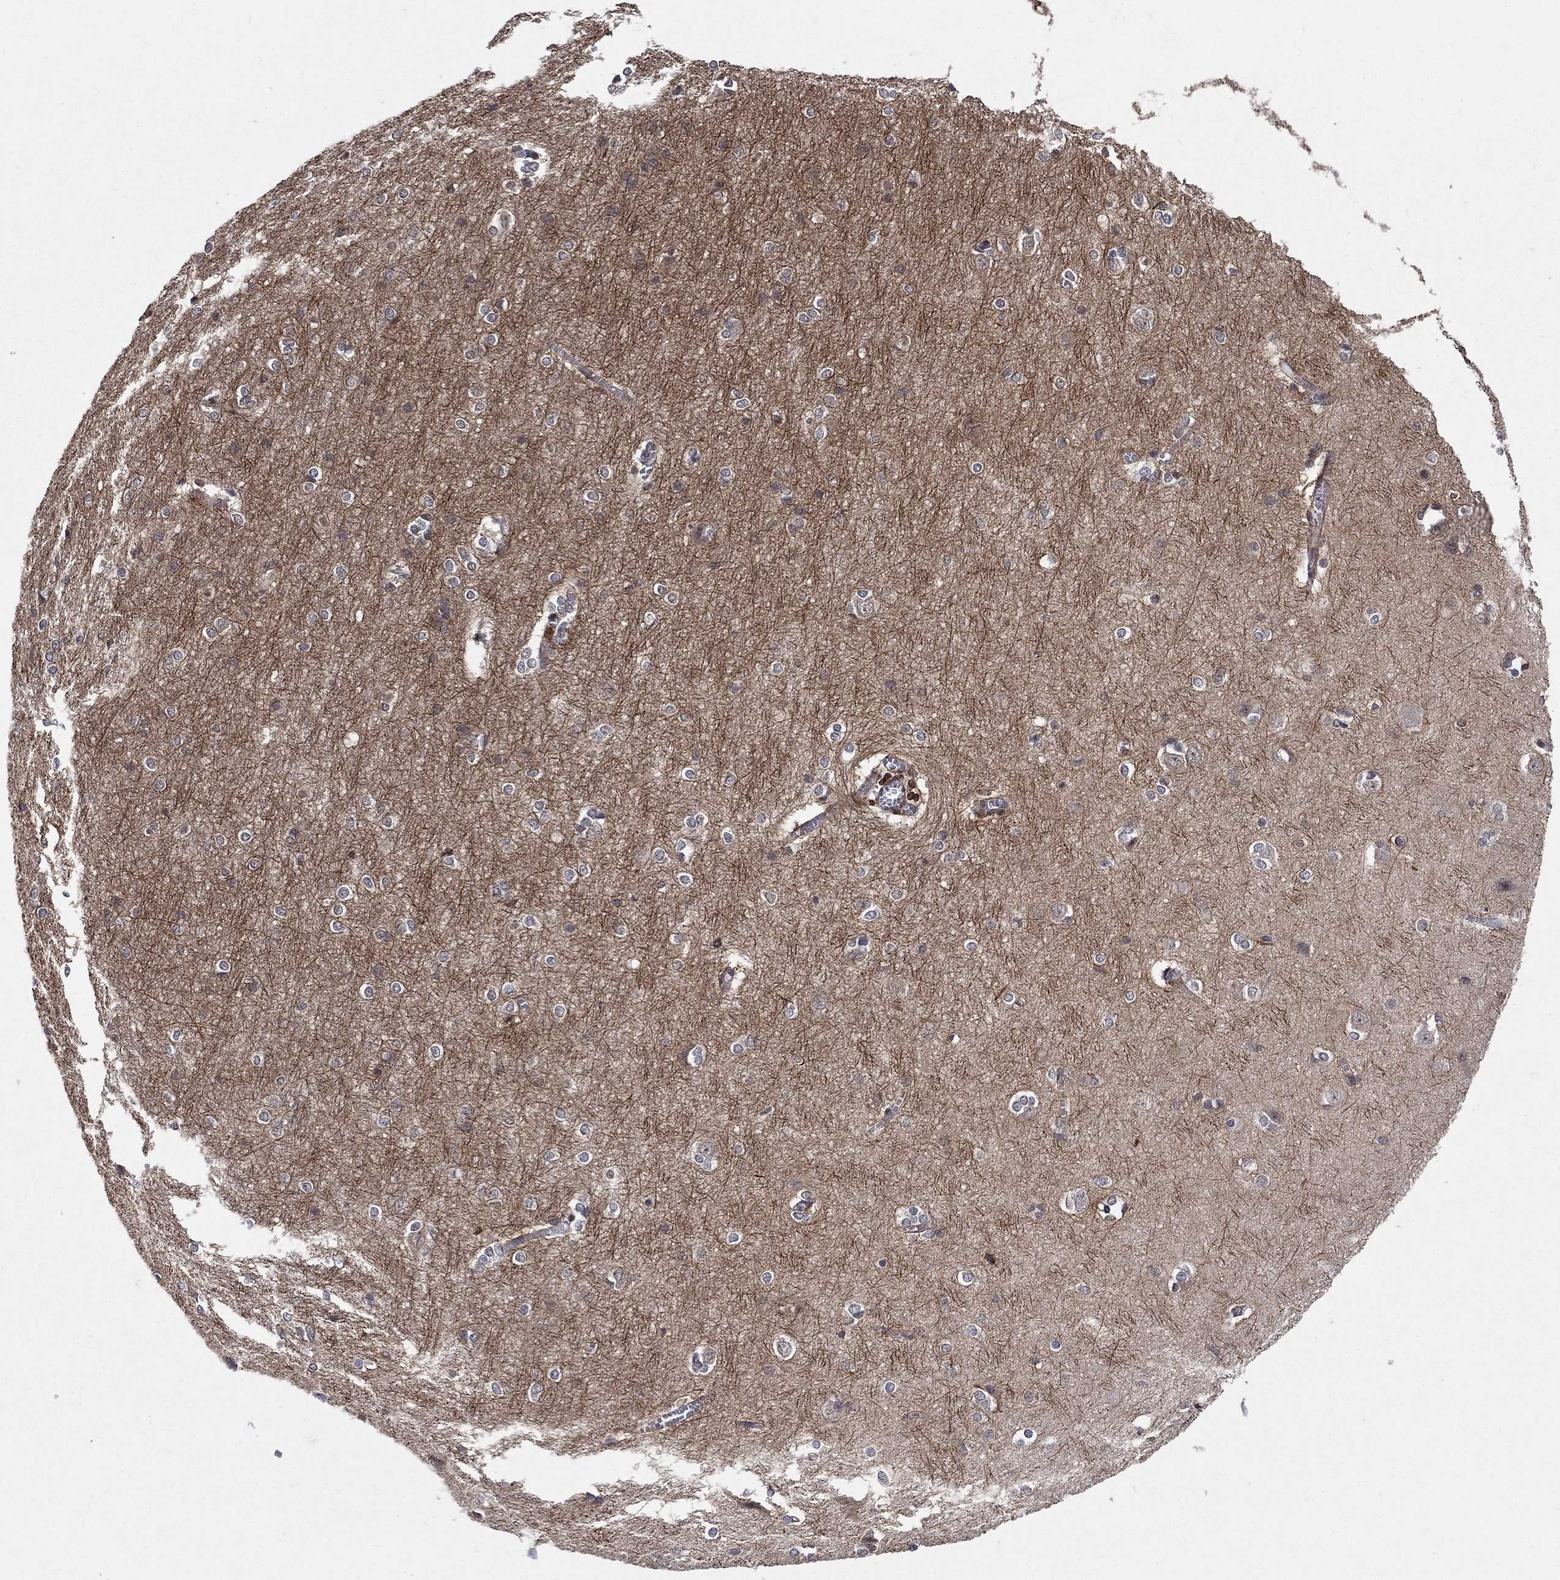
{"staining": {"intensity": "negative", "quantity": "none", "location": "none"}, "tissue": "cerebral cortex", "cell_type": "Endothelial cells", "image_type": "normal", "snomed": [{"axis": "morphology", "description": "Normal tissue, NOS"}, {"axis": "topography", "description": "Cerebral cortex"}], "caption": "High power microscopy photomicrograph of an immunohistochemistry micrograph of normal cerebral cortex, revealing no significant staining in endothelial cells.", "gene": "CCDC66", "patient": {"sex": "male", "age": 37}}